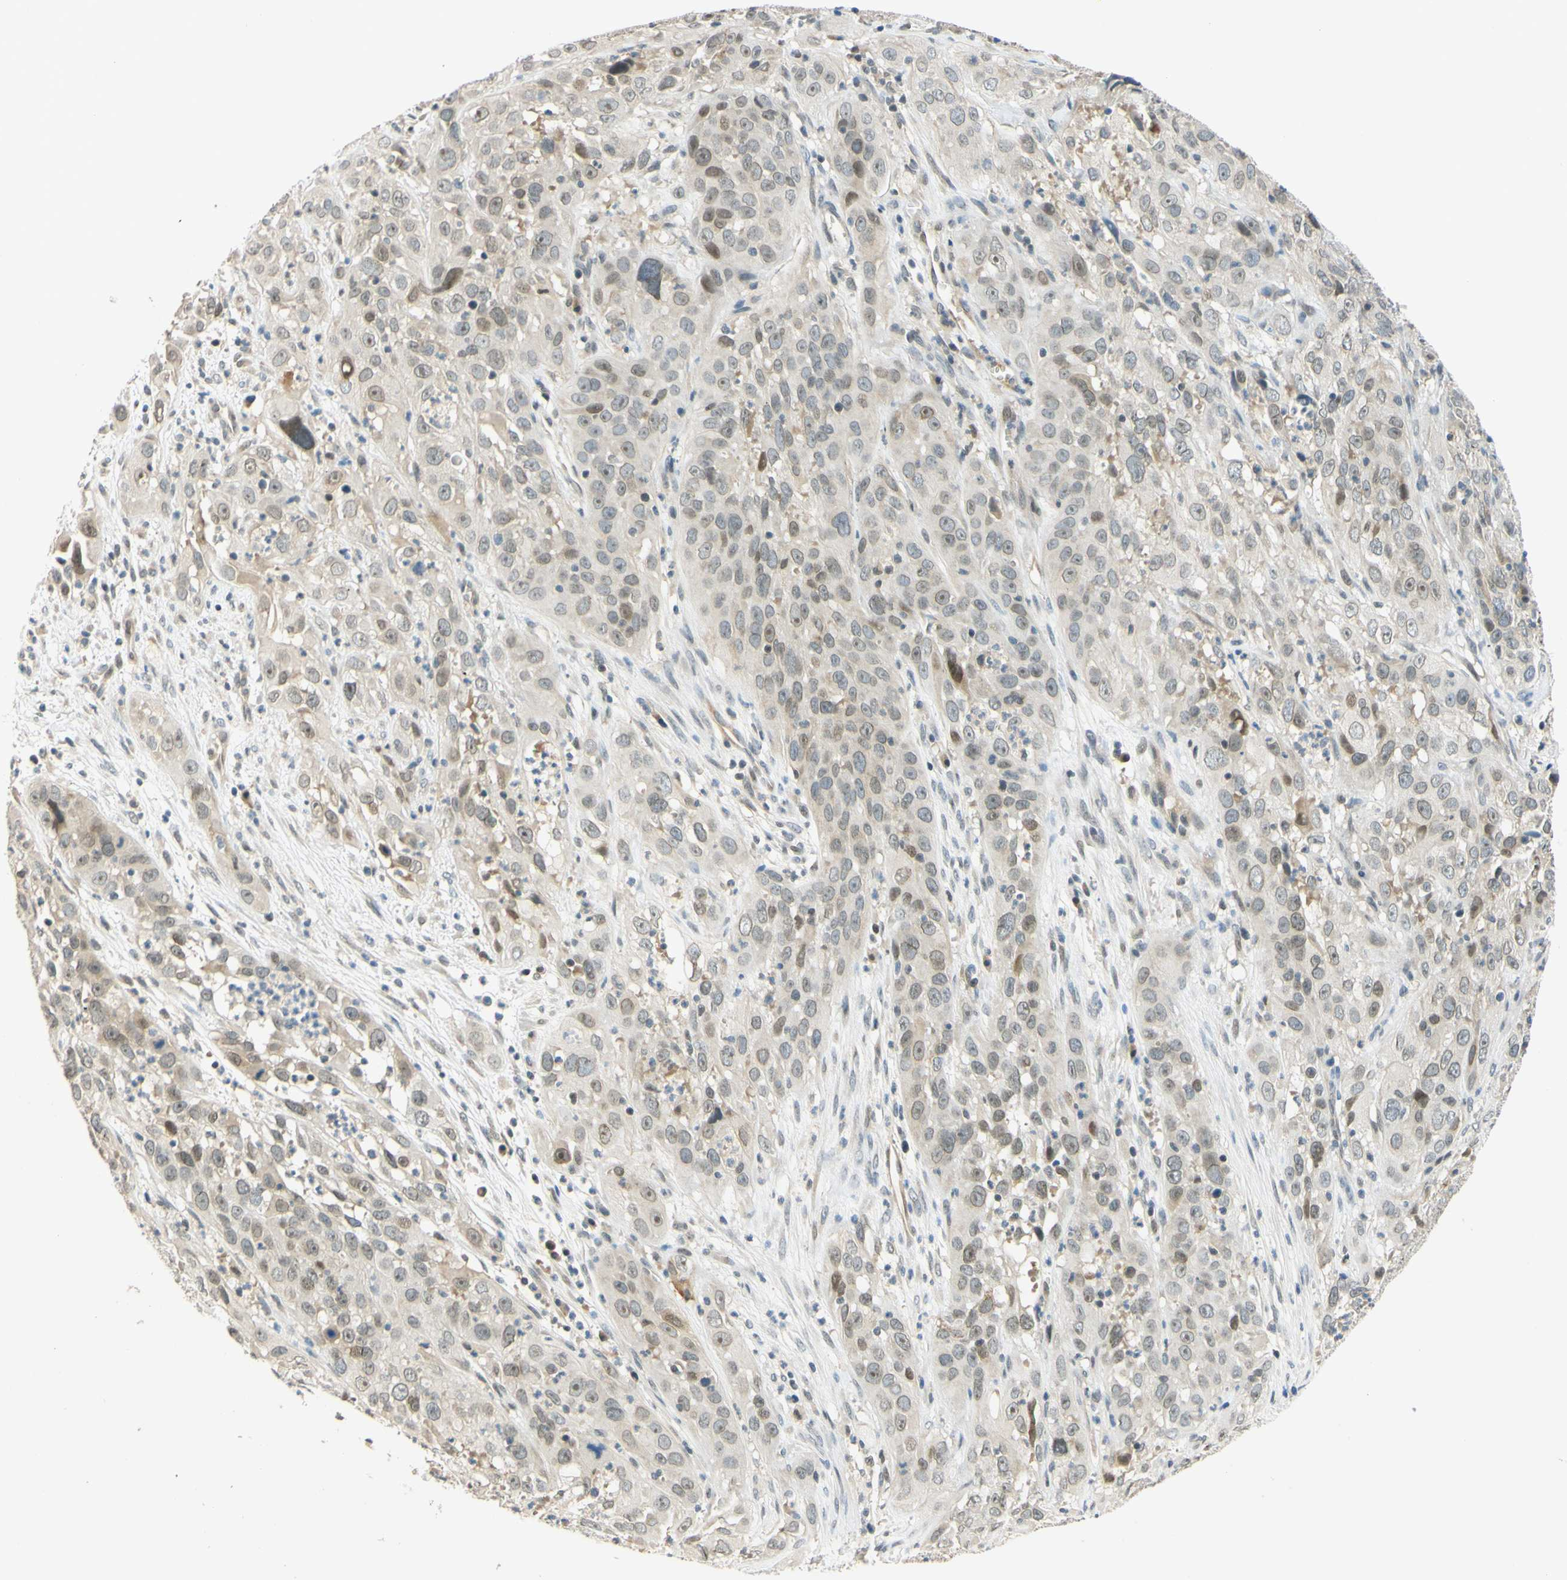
{"staining": {"intensity": "weak", "quantity": "<25%", "location": "nuclear"}, "tissue": "cervical cancer", "cell_type": "Tumor cells", "image_type": "cancer", "snomed": [{"axis": "morphology", "description": "Squamous cell carcinoma, NOS"}, {"axis": "topography", "description": "Cervix"}], "caption": "There is no significant expression in tumor cells of cervical squamous cell carcinoma.", "gene": "C2CD2L", "patient": {"sex": "female", "age": 32}}